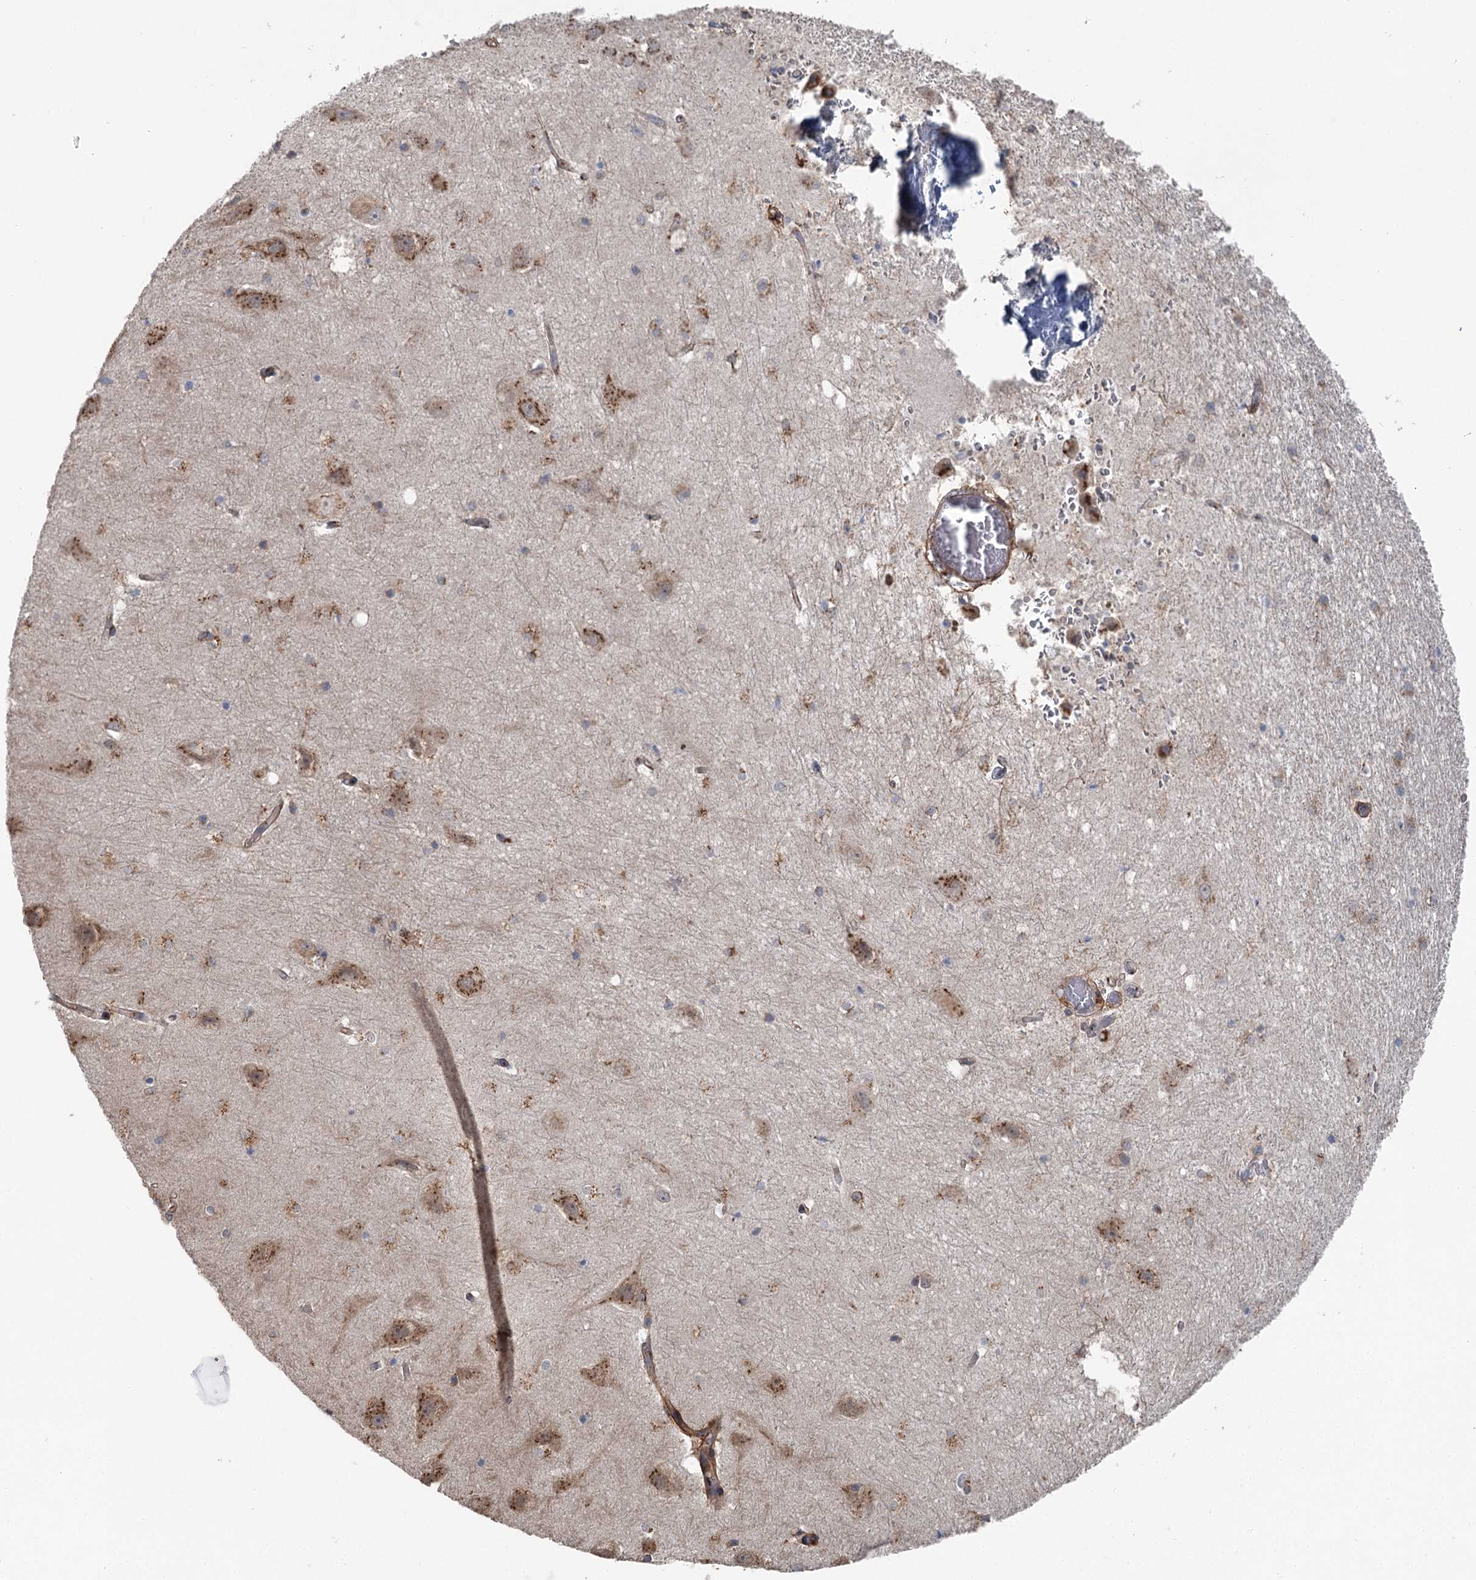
{"staining": {"intensity": "moderate", "quantity": "25%-75%", "location": "cytoplasmic/membranous"}, "tissue": "hippocampus", "cell_type": "Glial cells", "image_type": "normal", "snomed": [{"axis": "morphology", "description": "Normal tissue, NOS"}, {"axis": "topography", "description": "Hippocampus"}], "caption": "DAB immunohistochemical staining of unremarkable hippocampus displays moderate cytoplasmic/membranous protein expression in approximately 25%-75% of glial cells.", "gene": "ITIH5", "patient": {"sex": "female", "age": 52}}